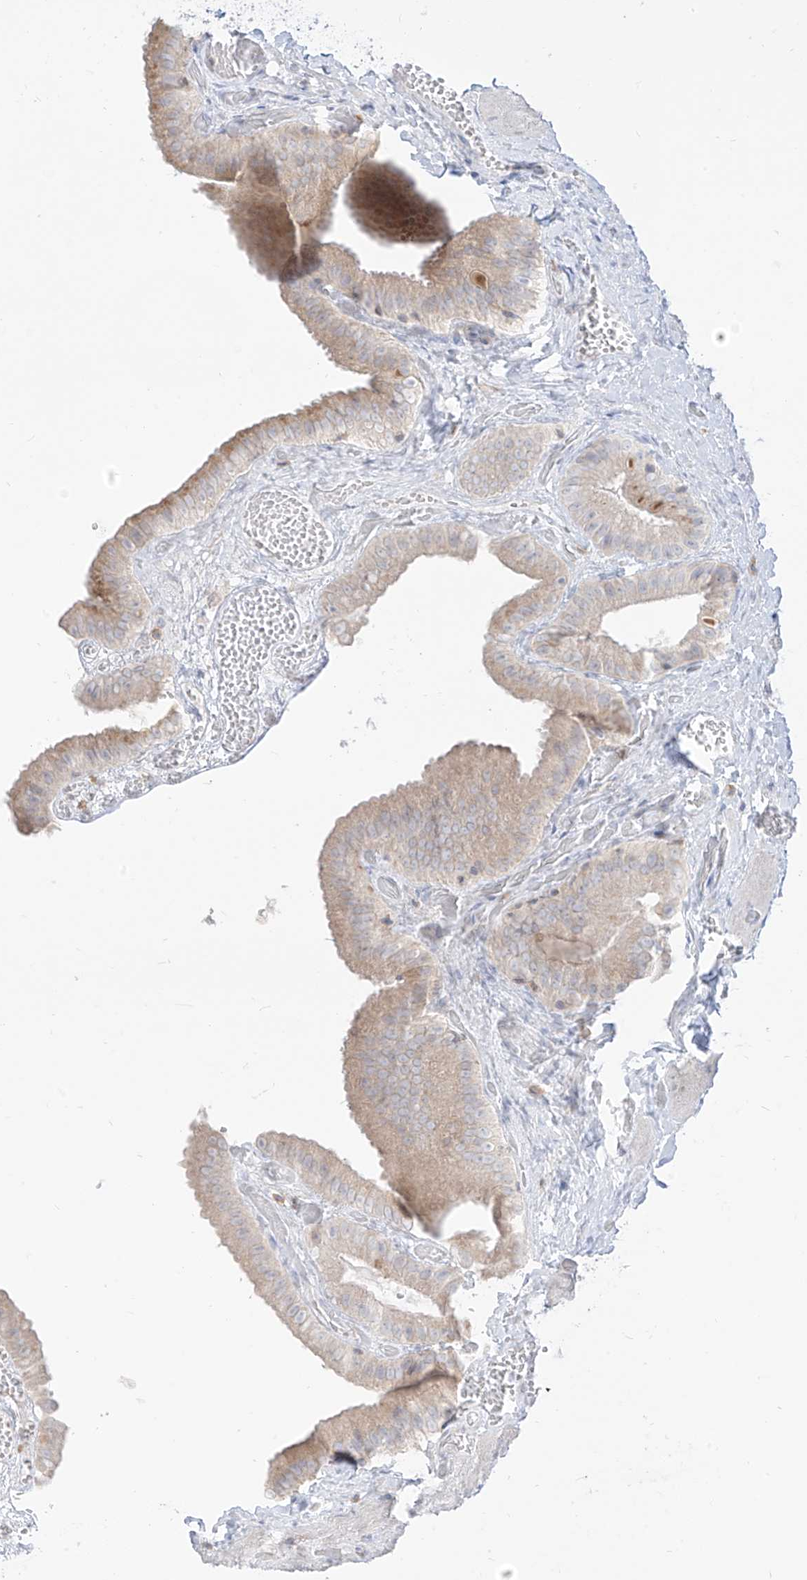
{"staining": {"intensity": "weak", "quantity": "25%-75%", "location": "cytoplasmic/membranous"}, "tissue": "gallbladder", "cell_type": "Glandular cells", "image_type": "normal", "snomed": [{"axis": "morphology", "description": "Normal tissue, NOS"}, {"axis": "topography", "description": "Gallbladder"}], "caption": "A micrograph of human gallbladder stained for a protein displays weak cytoplasmic/membranous brown staining in glandular cells. Using DAB (3,3'-diaminobenzidine) (brown) and hematoxylin (blue) stains, captured at high magnification using brightfield microscopy.", "gene": "SYTL3", "patient": {"sex": "female", "age": 64}}